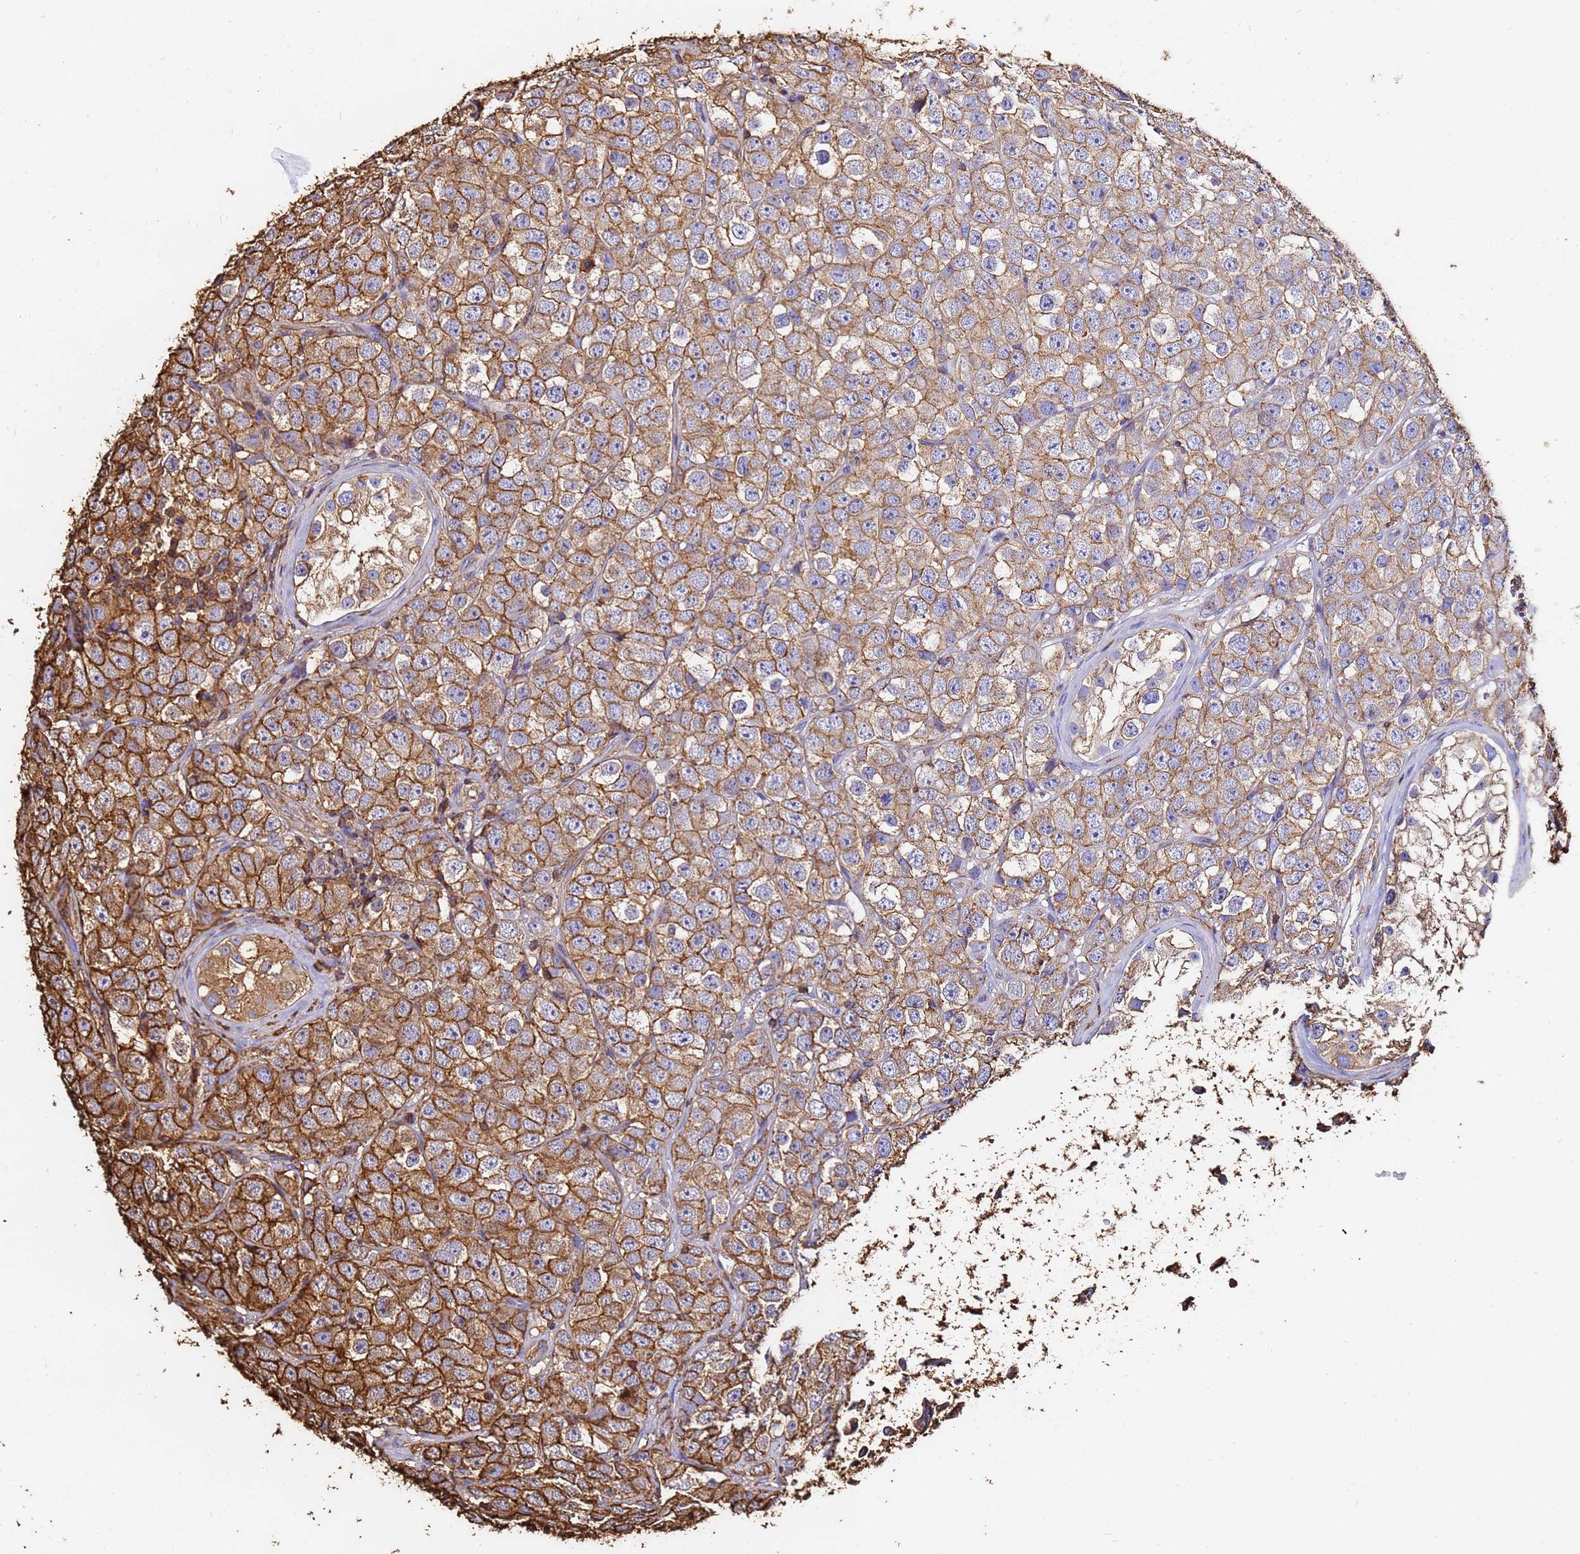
{"staining": {"intensity": "strong", "quantity": ">75%", "location": "cytoplasmic/membranous"}, "tissue": "testis cancer", "cell_type": "Tumor cells", "image_type": "cancer", "snomed": [{"axis": "morphology", "description": "Seminoma, NOS"}, {"axis": "topography", "description": "Testis"}], "caption": "Testis seminoma stained for a protein (brown) demonstrates strong cytoplasmic/membranous positive staining in about >75% of tumor cells.", "gene": "ACTB", "patient": {"sex": "male", "age": 28}}